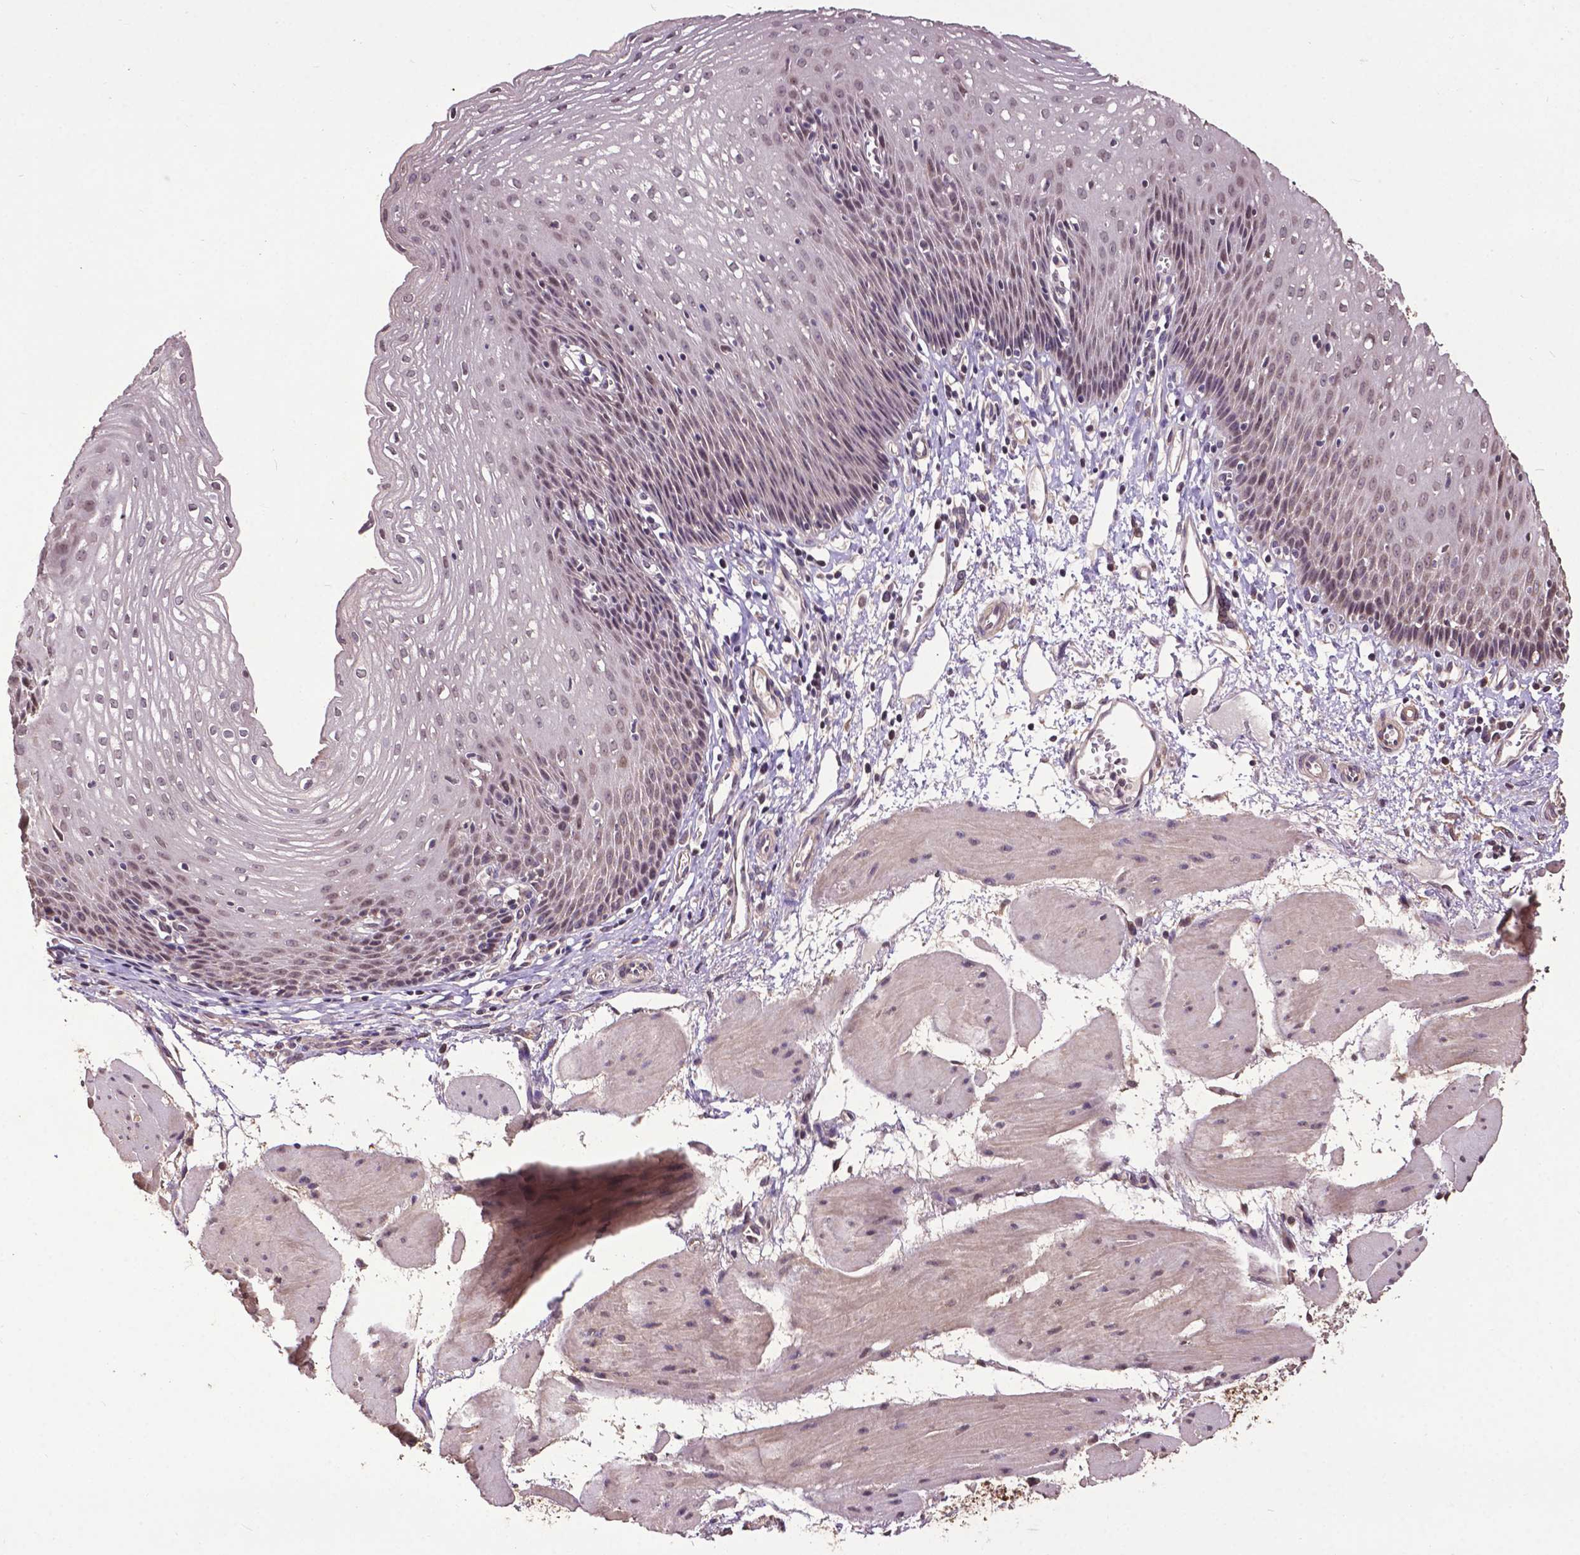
{"staining": {"intensity": "weak", "quantity": "<25%", "location": "cytoplasmic/membranous"}, "tissue": "esophagus", "cell_type": "Squamous epithelial cells", "image_type": "normal", "snomed": [{"axis": "morphology", "description": "Normal tissue, NOS"}, {"axis": "topography", "description": "Esophagus"}], "caption": "Squamous epithelial cells show no significant positivity in unremarkable esophagus. (Brightfield microscopy of DAB immunohistochemistry (IHC) at high magnification).", "gene": "GLRA2", "patient": {"sex": "female", "age": 64}}